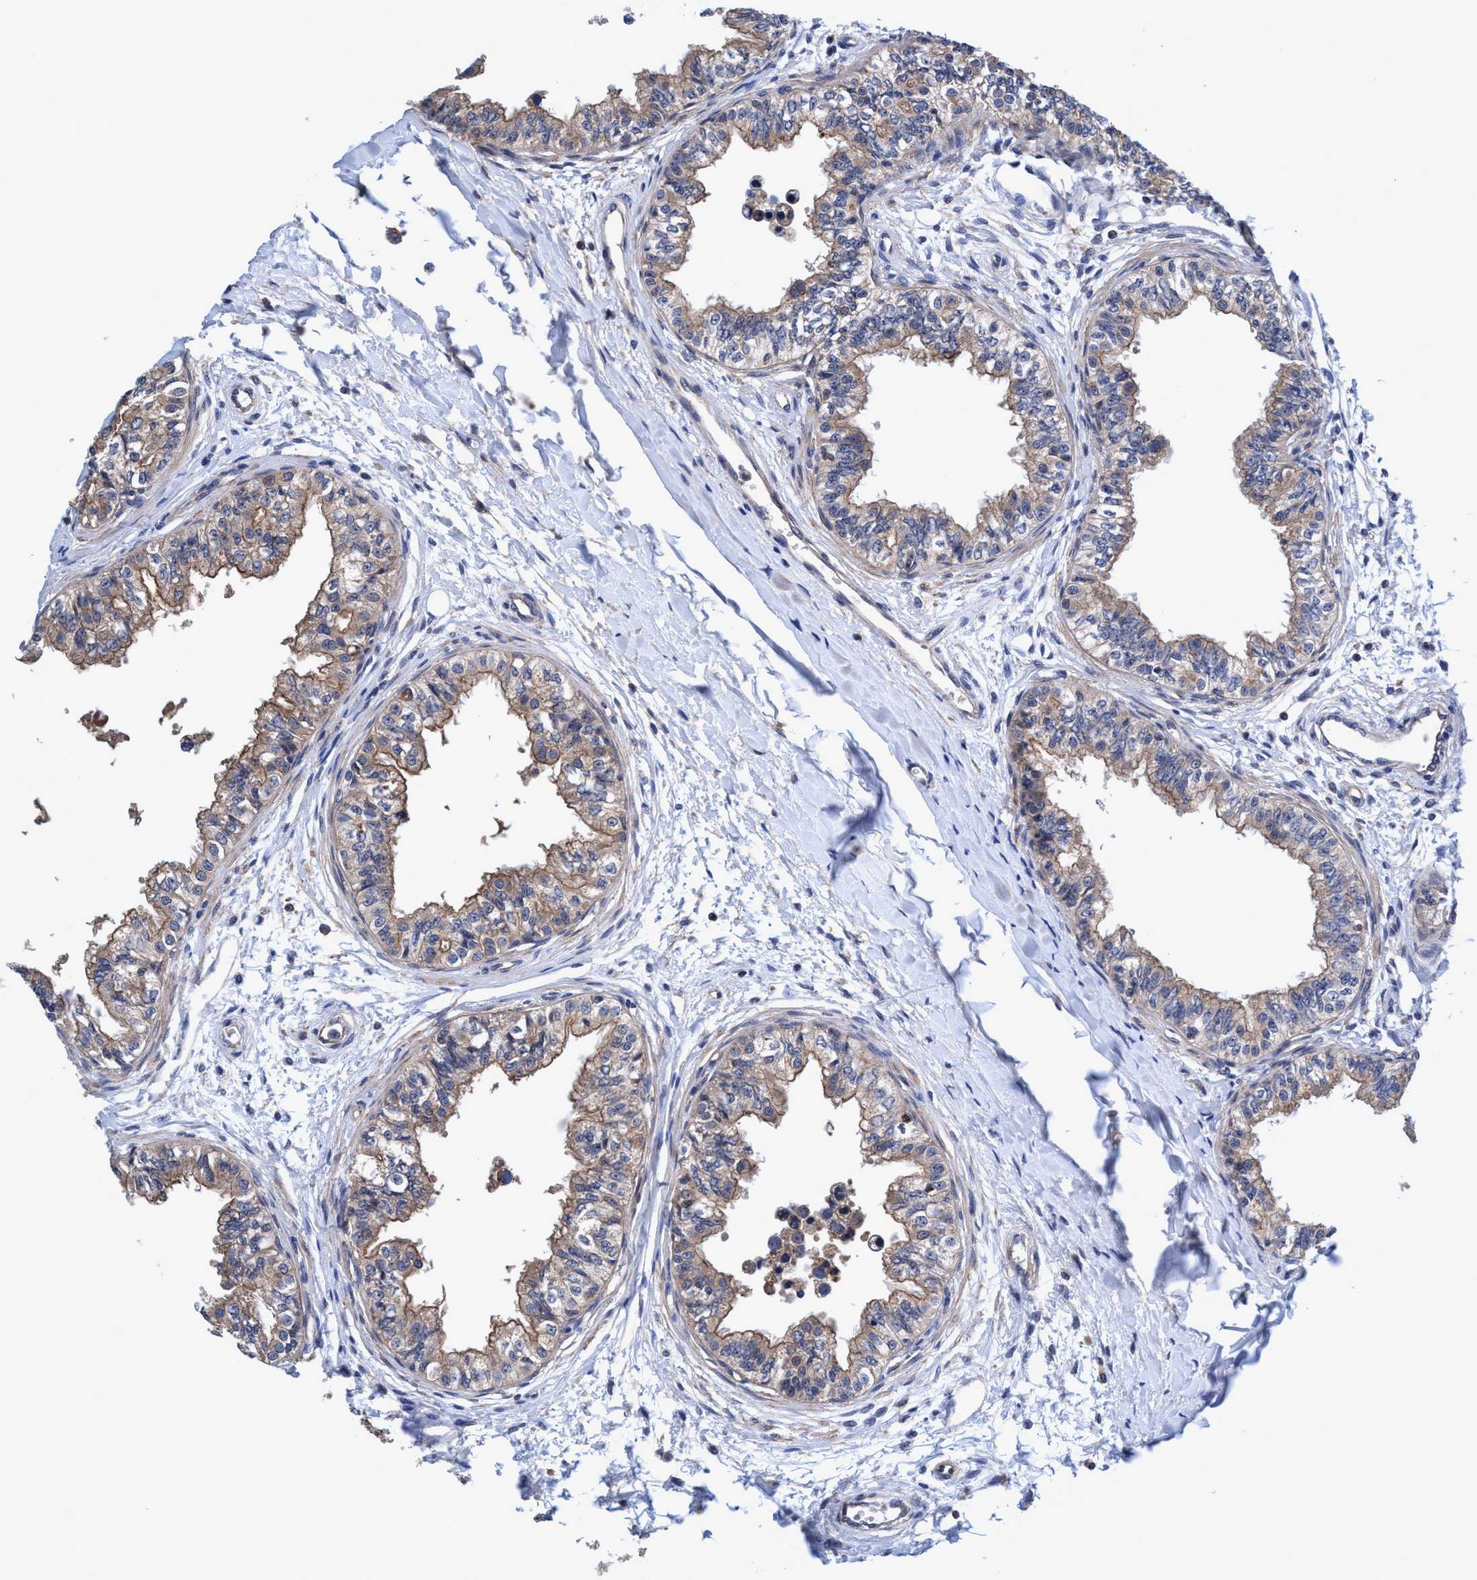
{"staining": {"intensity": "moderate", "quantity": ">75%", "location": "cytoplasmic/membranous"}, "tissue": "epididymis", "cell_type": "Glandular cells", "image_type": "normal", "snomed": [{"axis": "morphology", "description": "Normal tissue, NOS"}, {"axis": "morphology", "description": "Adenocarcinoma, metastatic, NOS"}, {"axis": "topography", "description": "Testis"}, {"axis": "topography", "description": "Epididymis"}], "caption": "The histopathology image demonstrates staining of normal epididymis, revealing moderate cytoplasmic/membranous protein expression (brown color) within glandular cells. (DAB (3,3'-diaminobenzidine) = brown stain, brightfield microscopy at high magnification).", "gene": "CALCOCO2", "patient": {"sex": "male", "age": 26}}